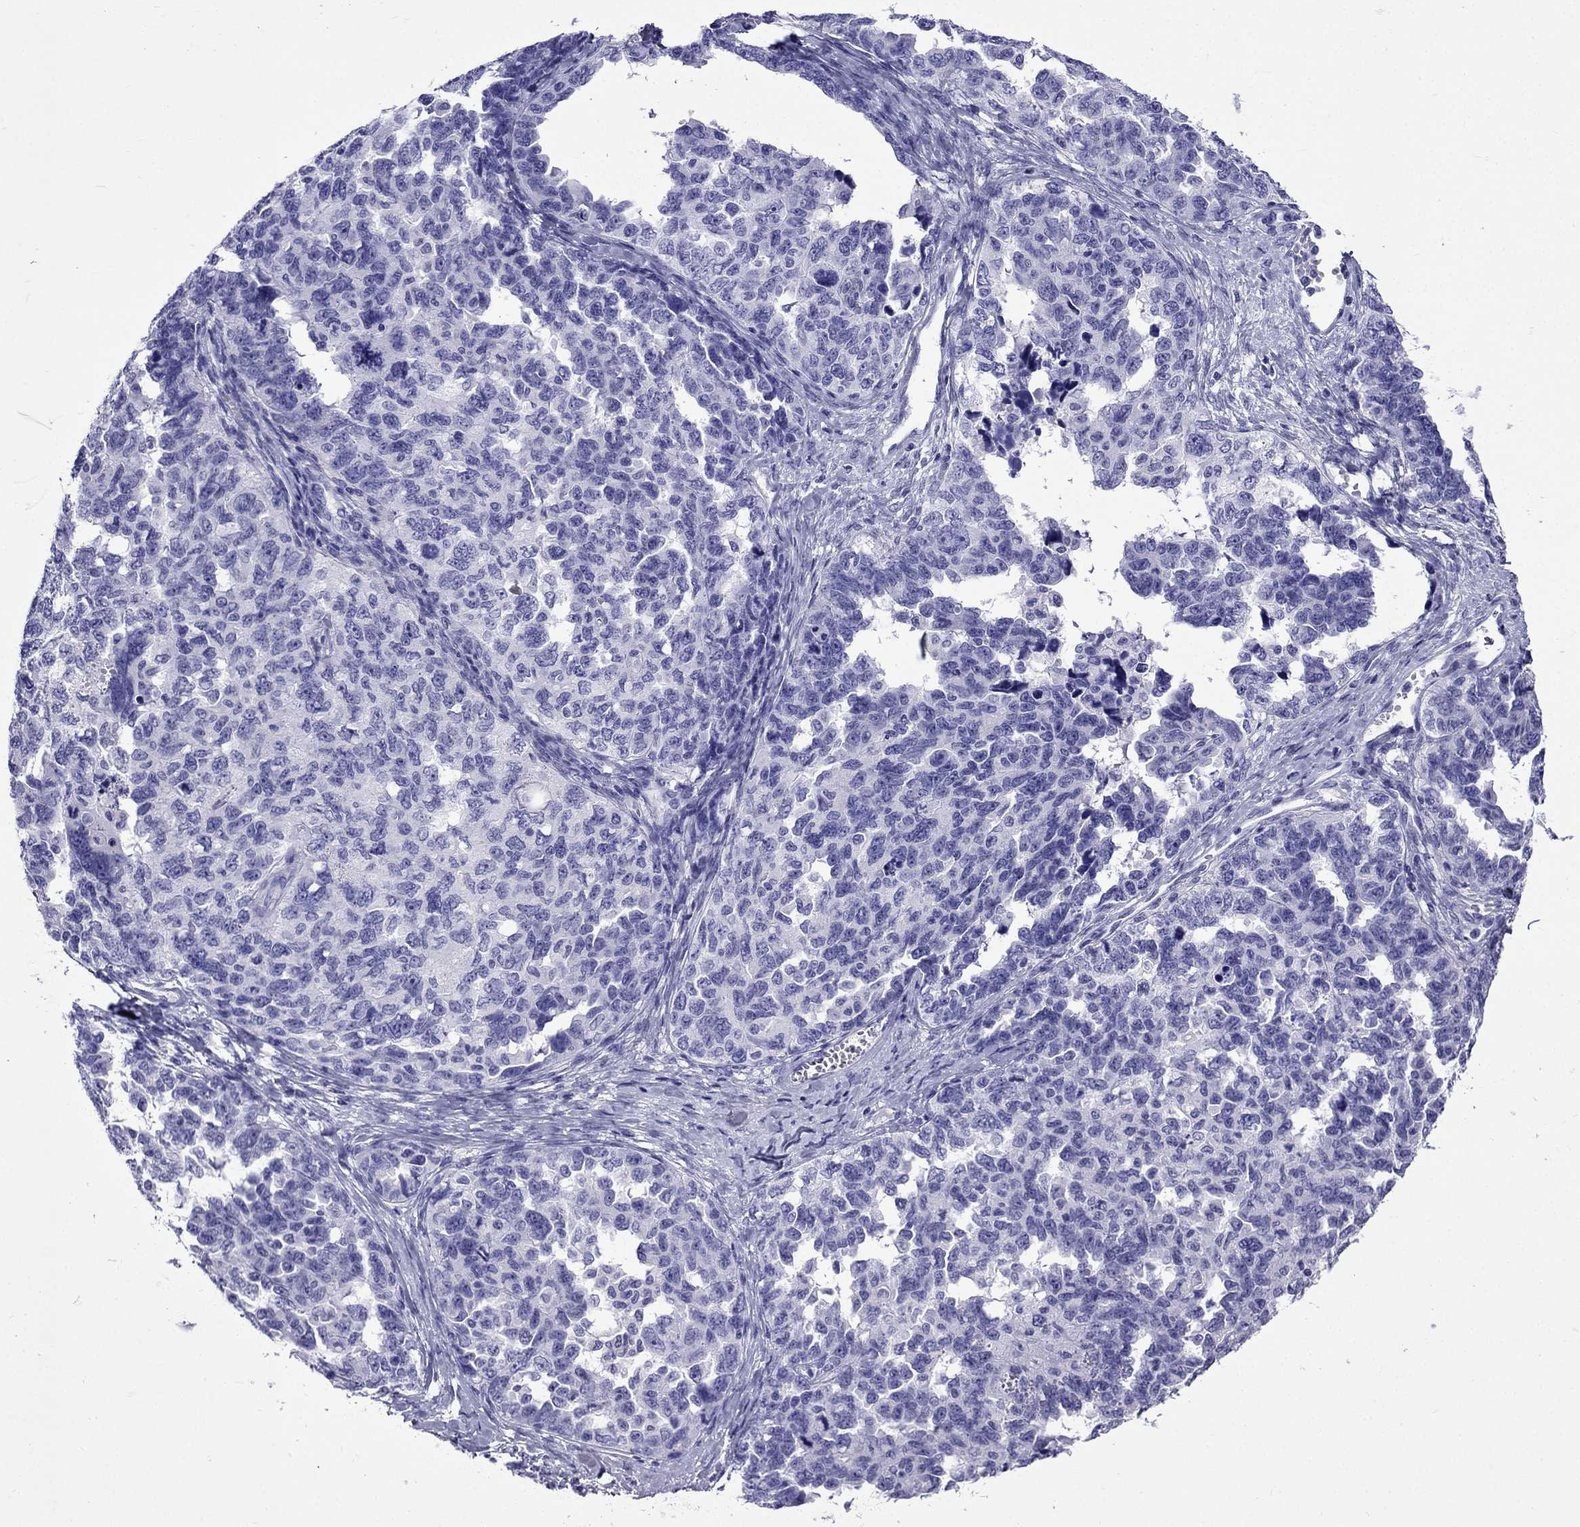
{"staining": {"intensity": "negative", "quantity": "none", "location": "none"}, "tissue": "ovarian cancer", "cell_type": "Tumor cells", "image_type": "cancer", "snomed": [{"axis": "morphology", "description": "Cystadenocarcinoma, serous, NOS"}, {"axis": "topography", "description": "Ovary"}], "caption": "This is an IHC micrograph of human ovarian cancer (serous cystadenocarcinoma). There is no staining in tumor cells.", "gene": "ARR3", "patient": {"sex": "female", "age": 69}}